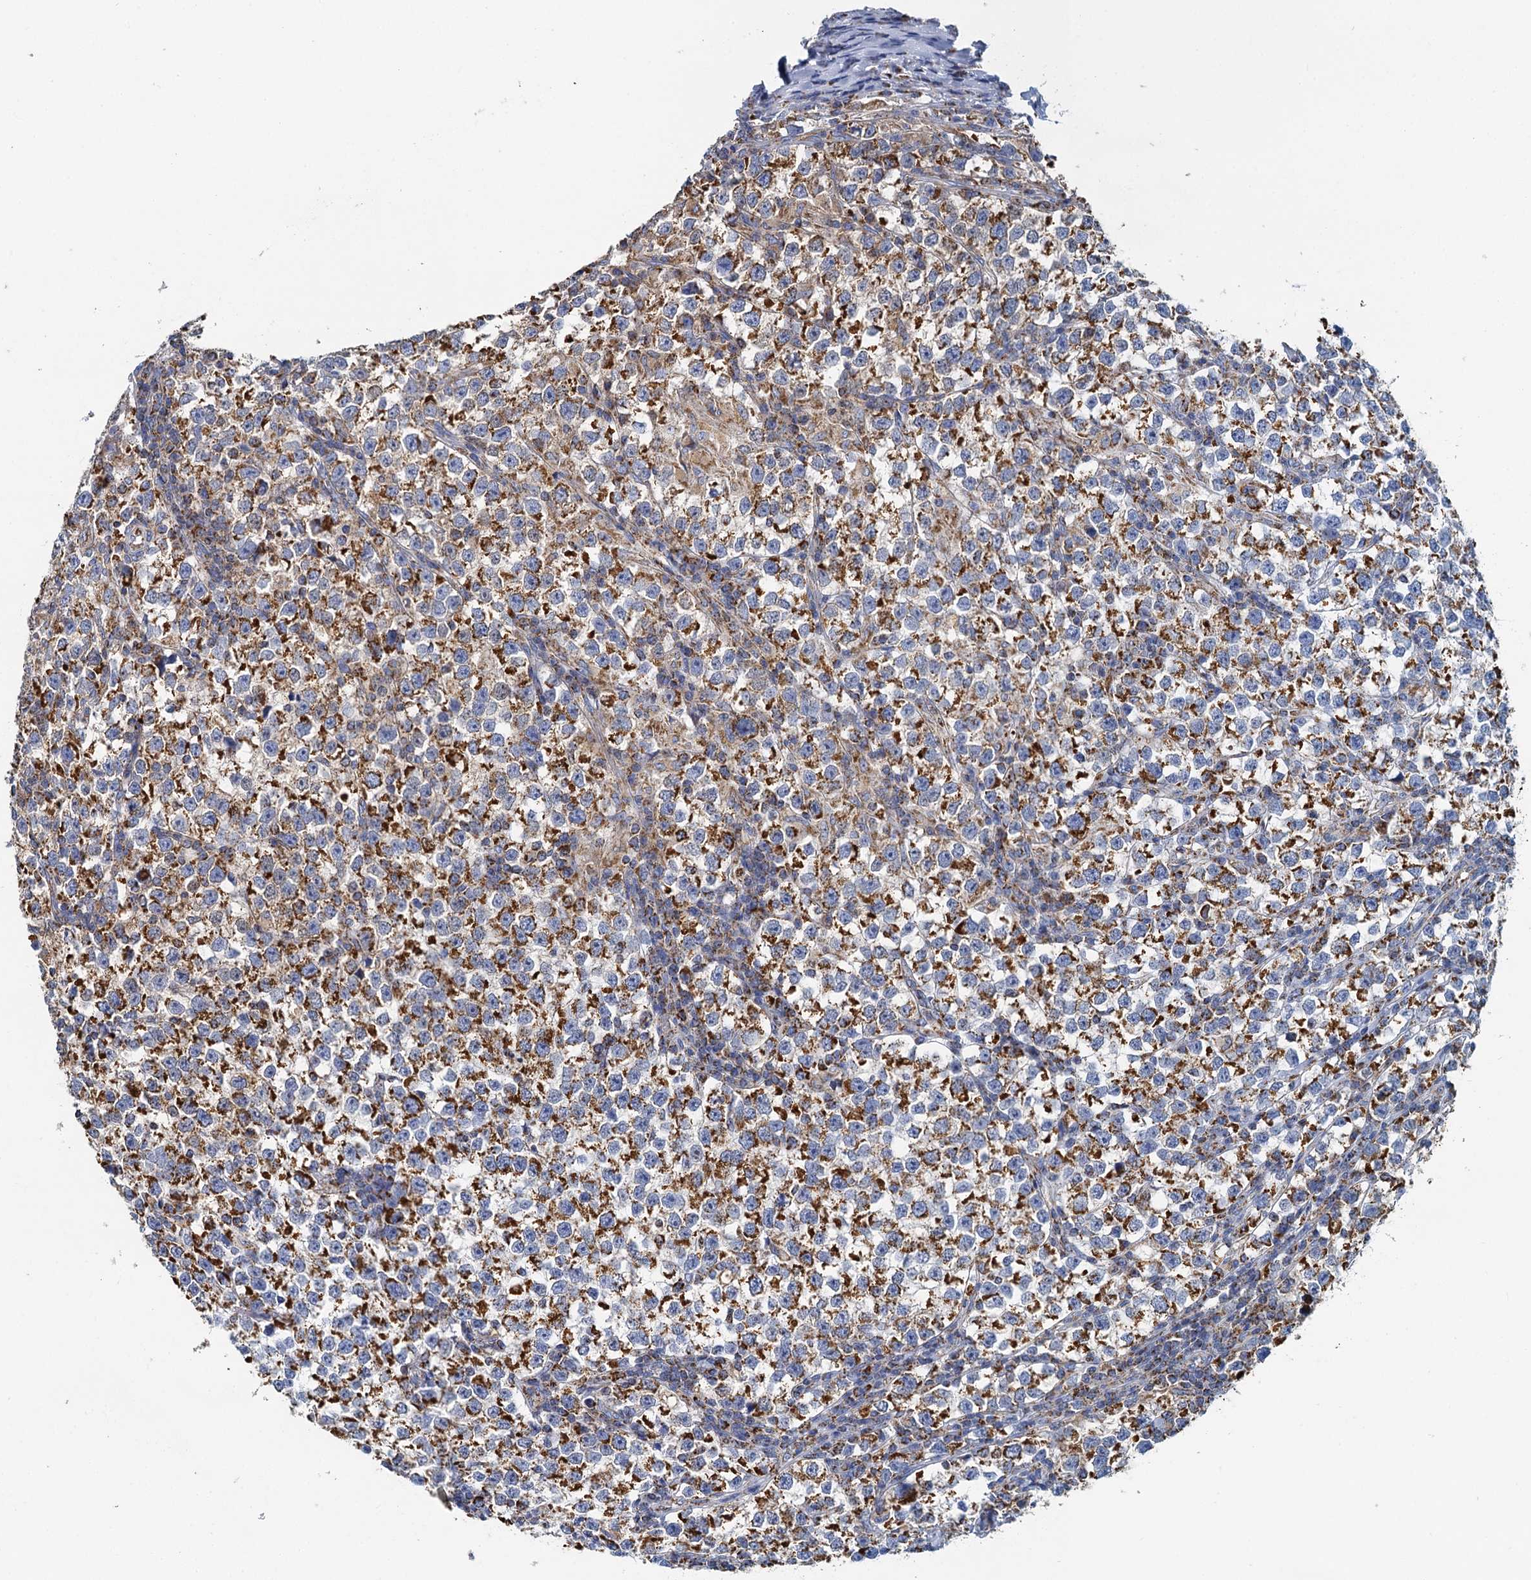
{"staining": {"intensity": "moderate", "quantity": "25%-75%", "location": "cytoplasmic/membranous"}, "tissue": "testis cancer", "cell_type": "Tumor cells", "image_type": "cancer", "snomed": [{"axis": "morphology", "description": "Normal tissue, NOS"}, {"axis": "morphology", "description": "Seminoma, NOS"}, {"axis": "topography", "description": "Testis"}], "caption": "This is a histology image of IHC staining of testis cancer, which shows moderate staining in the cytoplasmic/membranous of tumor cells.", "gene": "CCP110", "patient": {"sex": "male", "age": 43}}